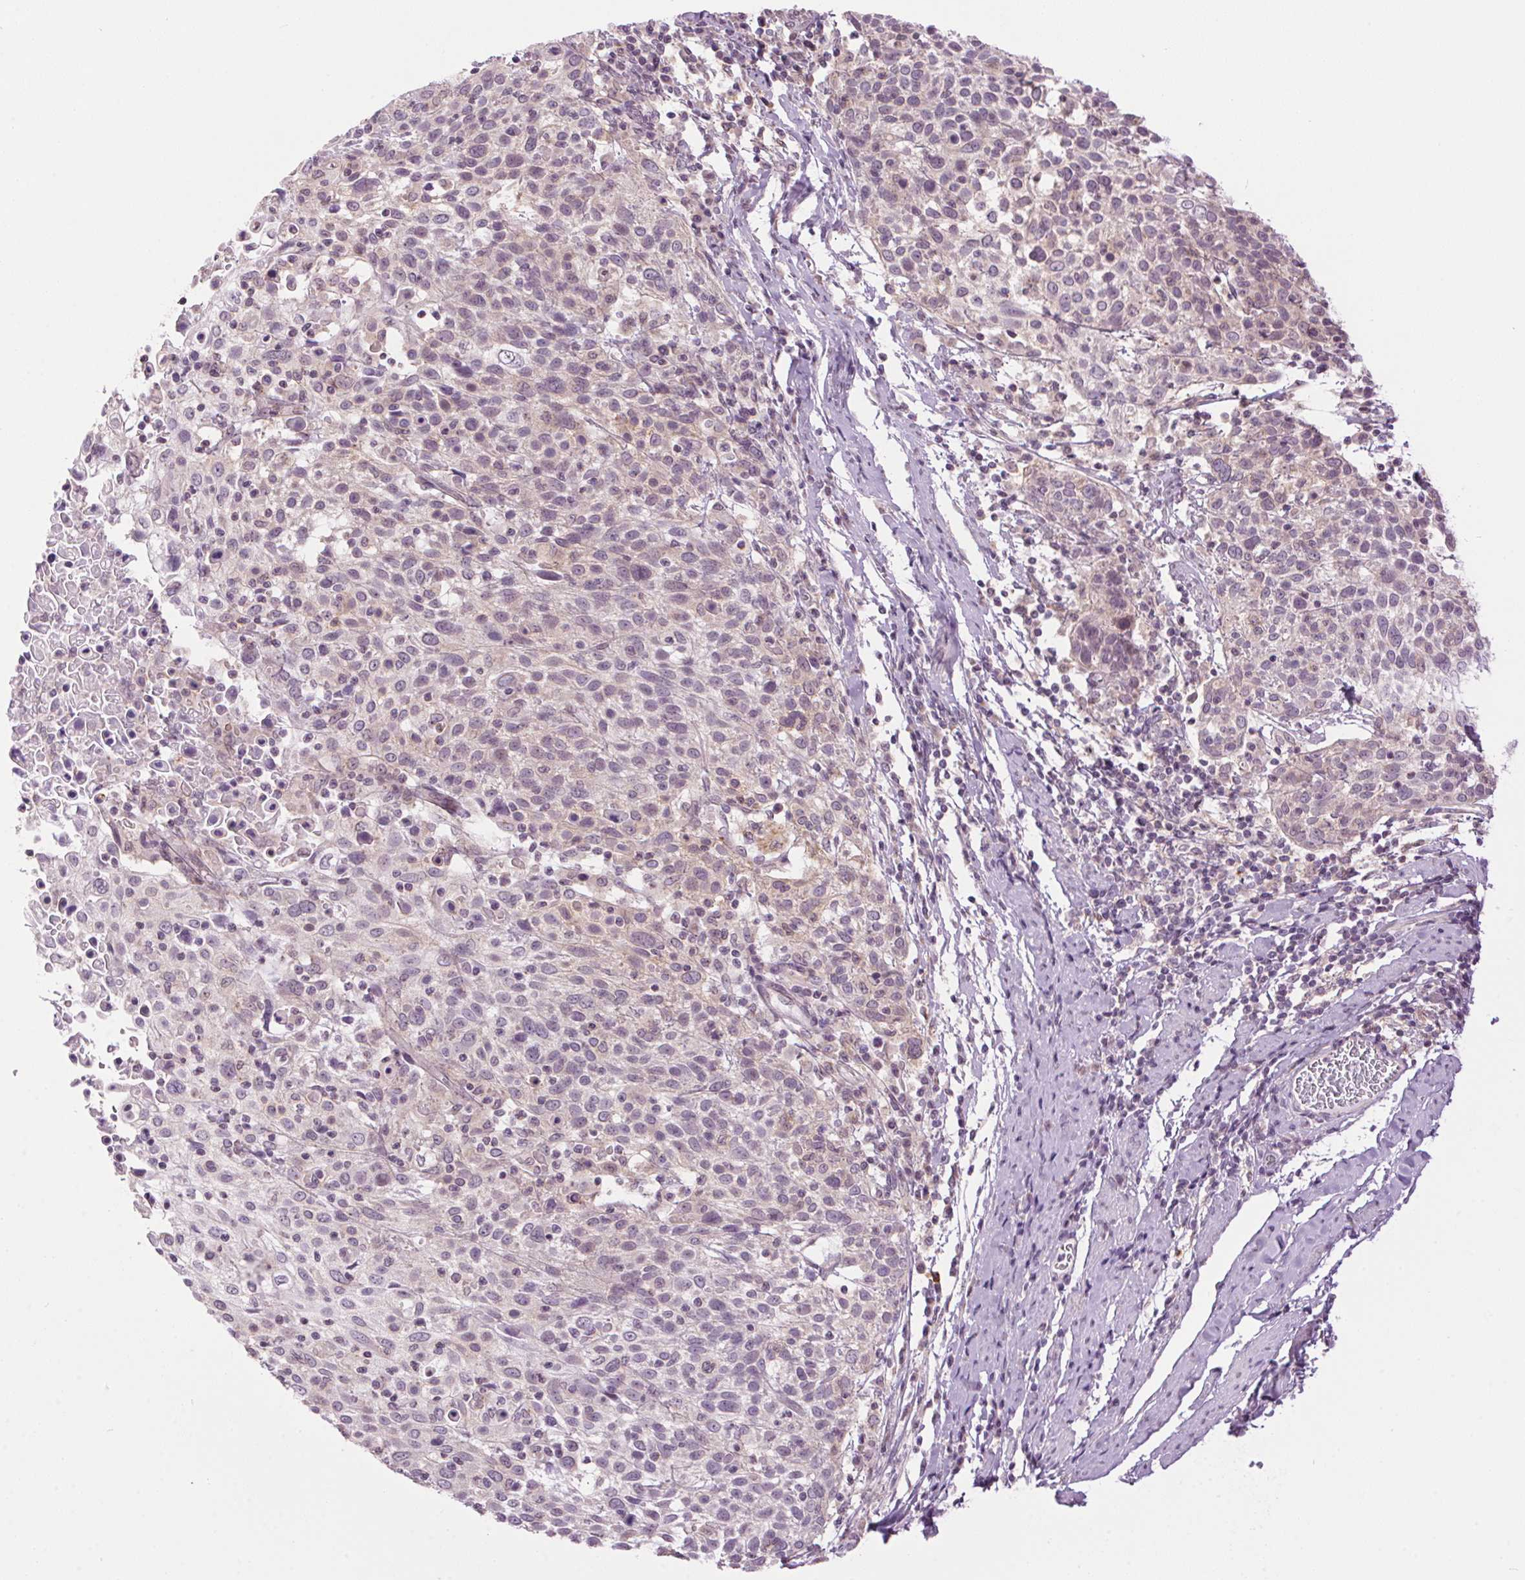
{"staining": {"intensity": "negative", "quantity": "none", "location": "none"}, "tissue": "cervical cancer", "cell_type": "Tumor cells", "image_type": "cancer", "snomed": [{"axis": "morphology", "description": "Squamous cell carcinoma, NOS"}, {"axis": "topography", "description": "Cervix"}], "caption": "Immunohistochemical staining of cervical cancer (squamous cell carcinoma) exhibits no significant expression in tumor cells. Nuclei are stained in blue.", "gene": "SMIM13", "patient": {"sex": "female", "age": 61}}